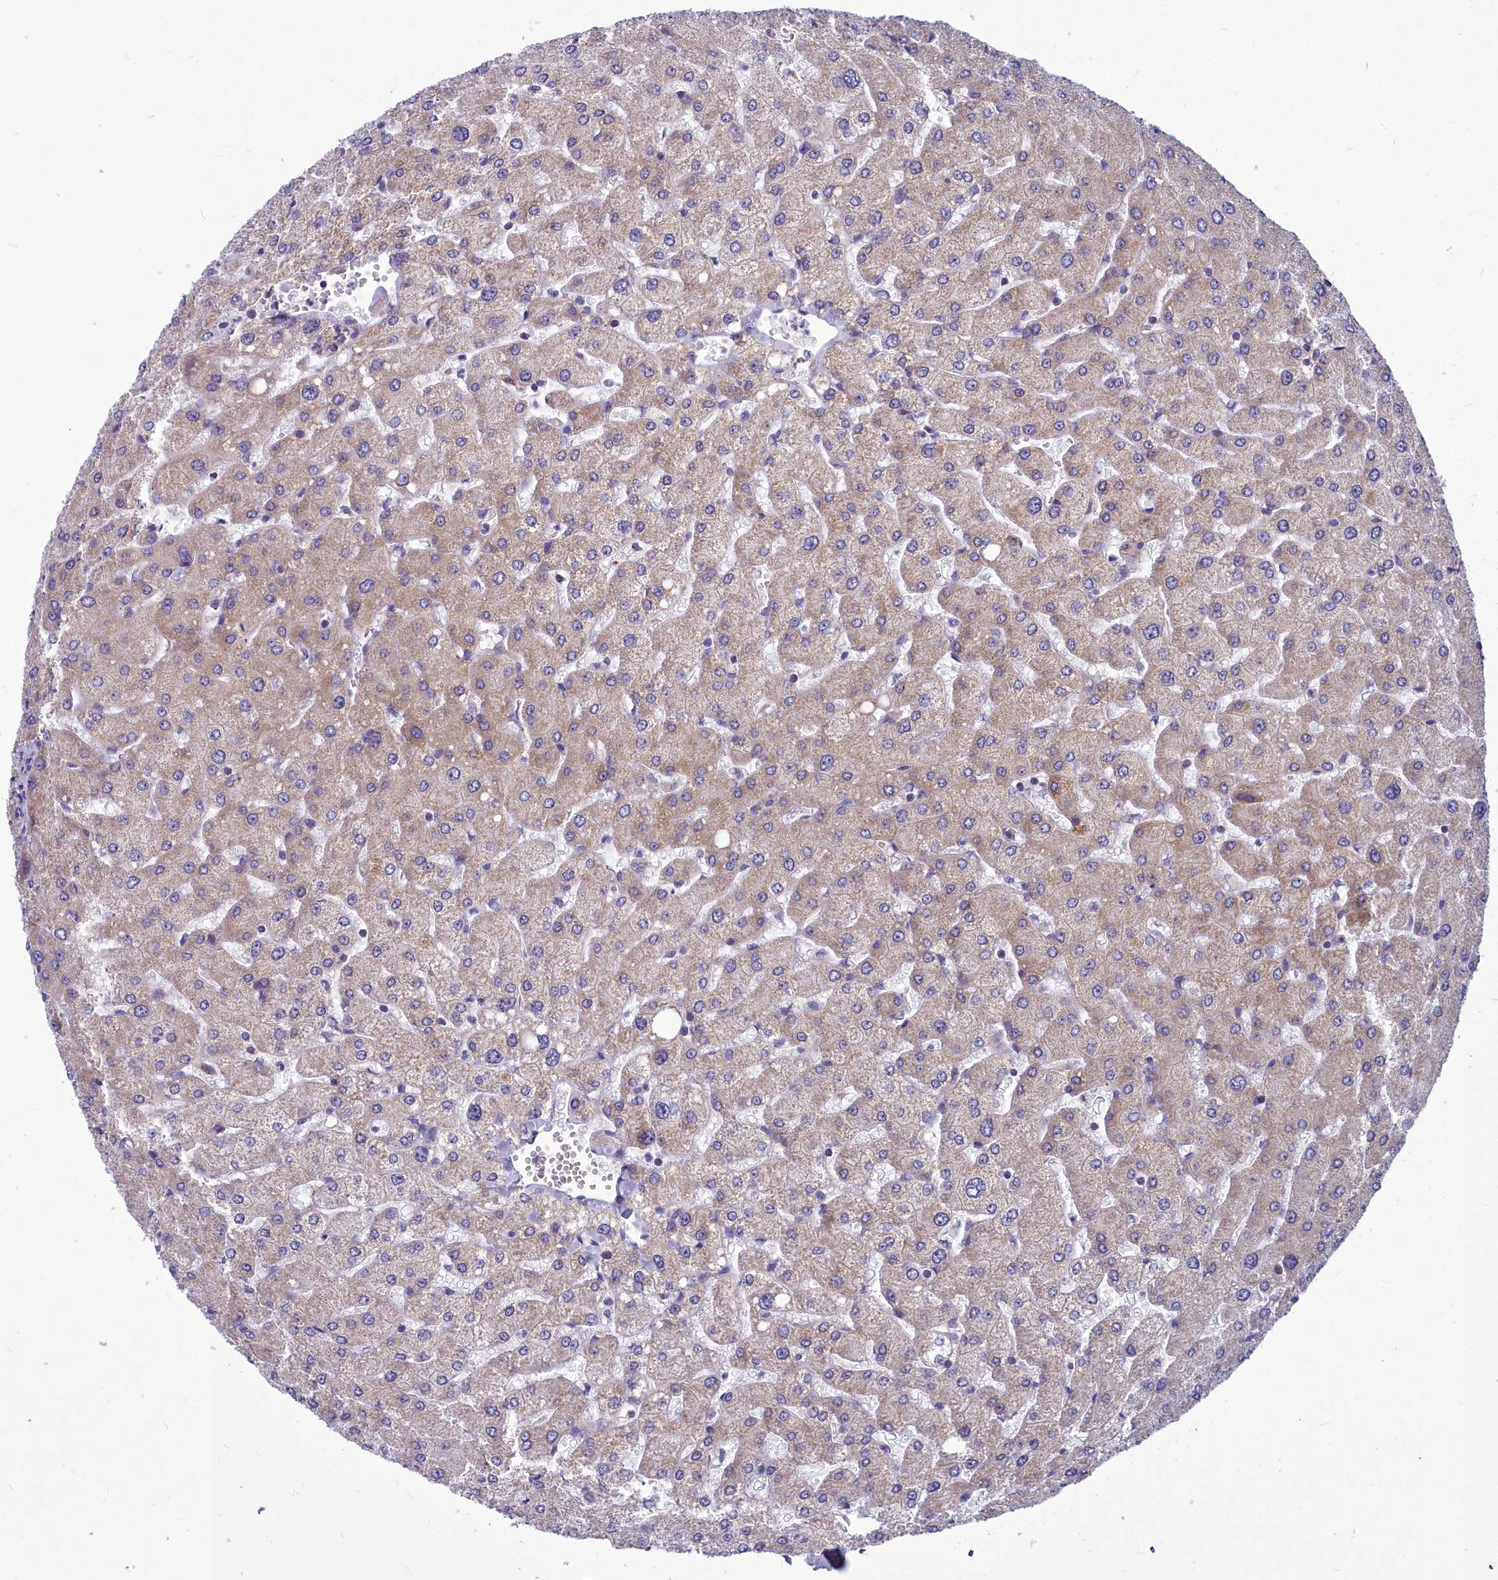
{"staining": {"intensity": "negative", "quantity": "none", "location": "none"}, "tissue": "liver", "cell_type": "Cholangiocytes", "image_type": "normal", "snomed": [{"axis": "morphology", "description": "Normal tissue, NOS"}, {"axis": "topography", "description": "Liver"}], "caption": "High magnification brightfield microscopy of benign liver stained with DAB (brown) and counterstained with hematoxylin (blue): cholangiocytes show no significant expression. (DAB immunohistochemistry with hematoxylin counter stain).", "gene": "COX20", "patient": {"sex": "male", "age": 55}}